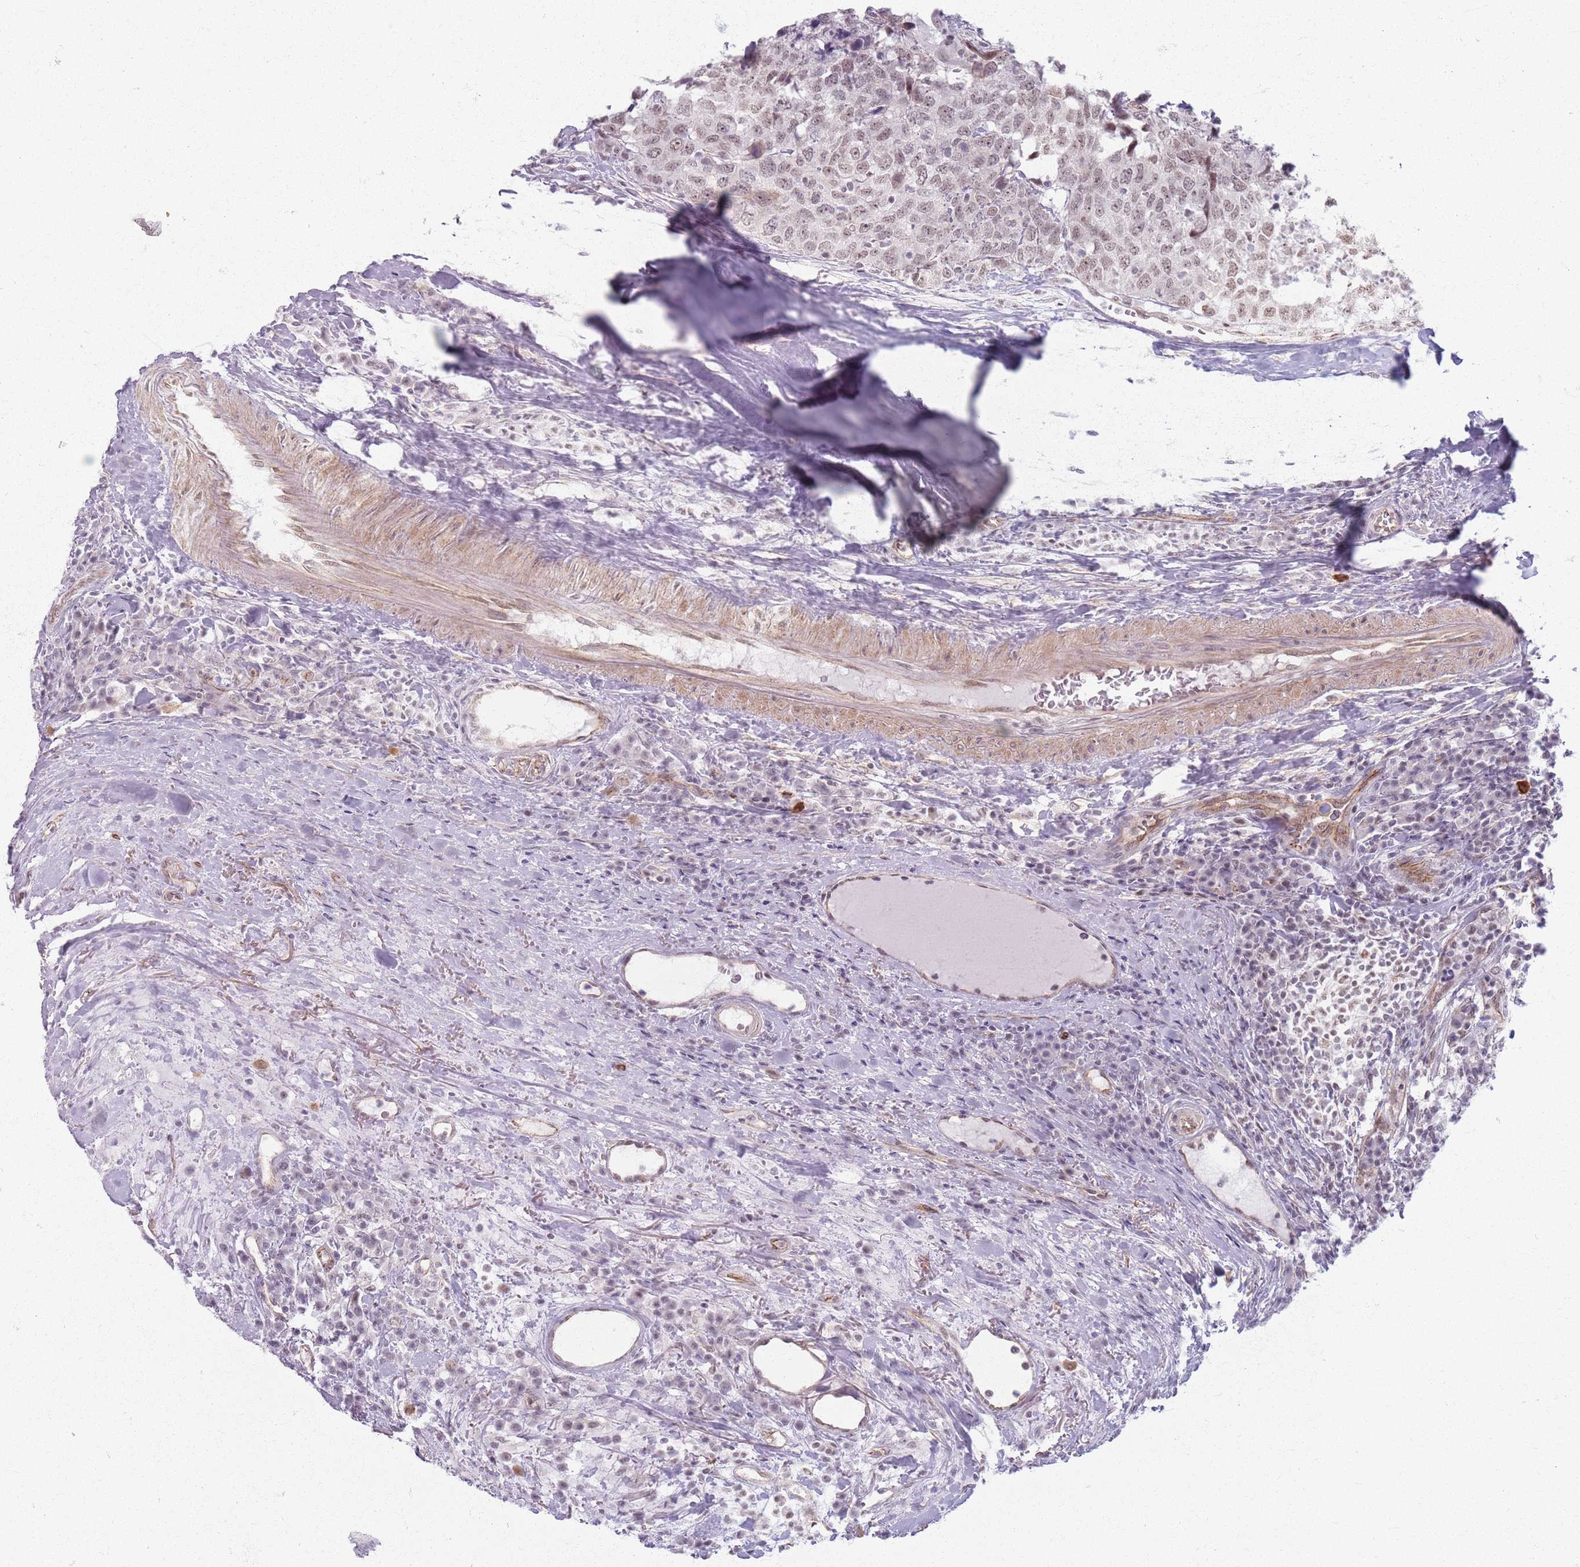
{"staining": {"intensity": "moderate", "quantity": ">75%", "location": "cytoplasmic/membranous,nuclear"}, "tissue": "head and neck cancer", "cell_type": "Tumor cells", "image_type": "cancer", "snomed": [{"axis": "morphology", "description": "Squamous cell carcinoma, NOS"}, {"axis": "topography", "description": "Head-Neck"}], "caption": "Immunohistochemistry (IHC) (DAB (3,3'-diaminobenzidine)) staining of human squamous cell carcinoma (head and neck) shows moderate cytoplasmic/membranous and nuclear protein staining in approximately >75% of tumor cells.", "gene": "KCNA5", "patient": {"sex": "male", "age": 66}}